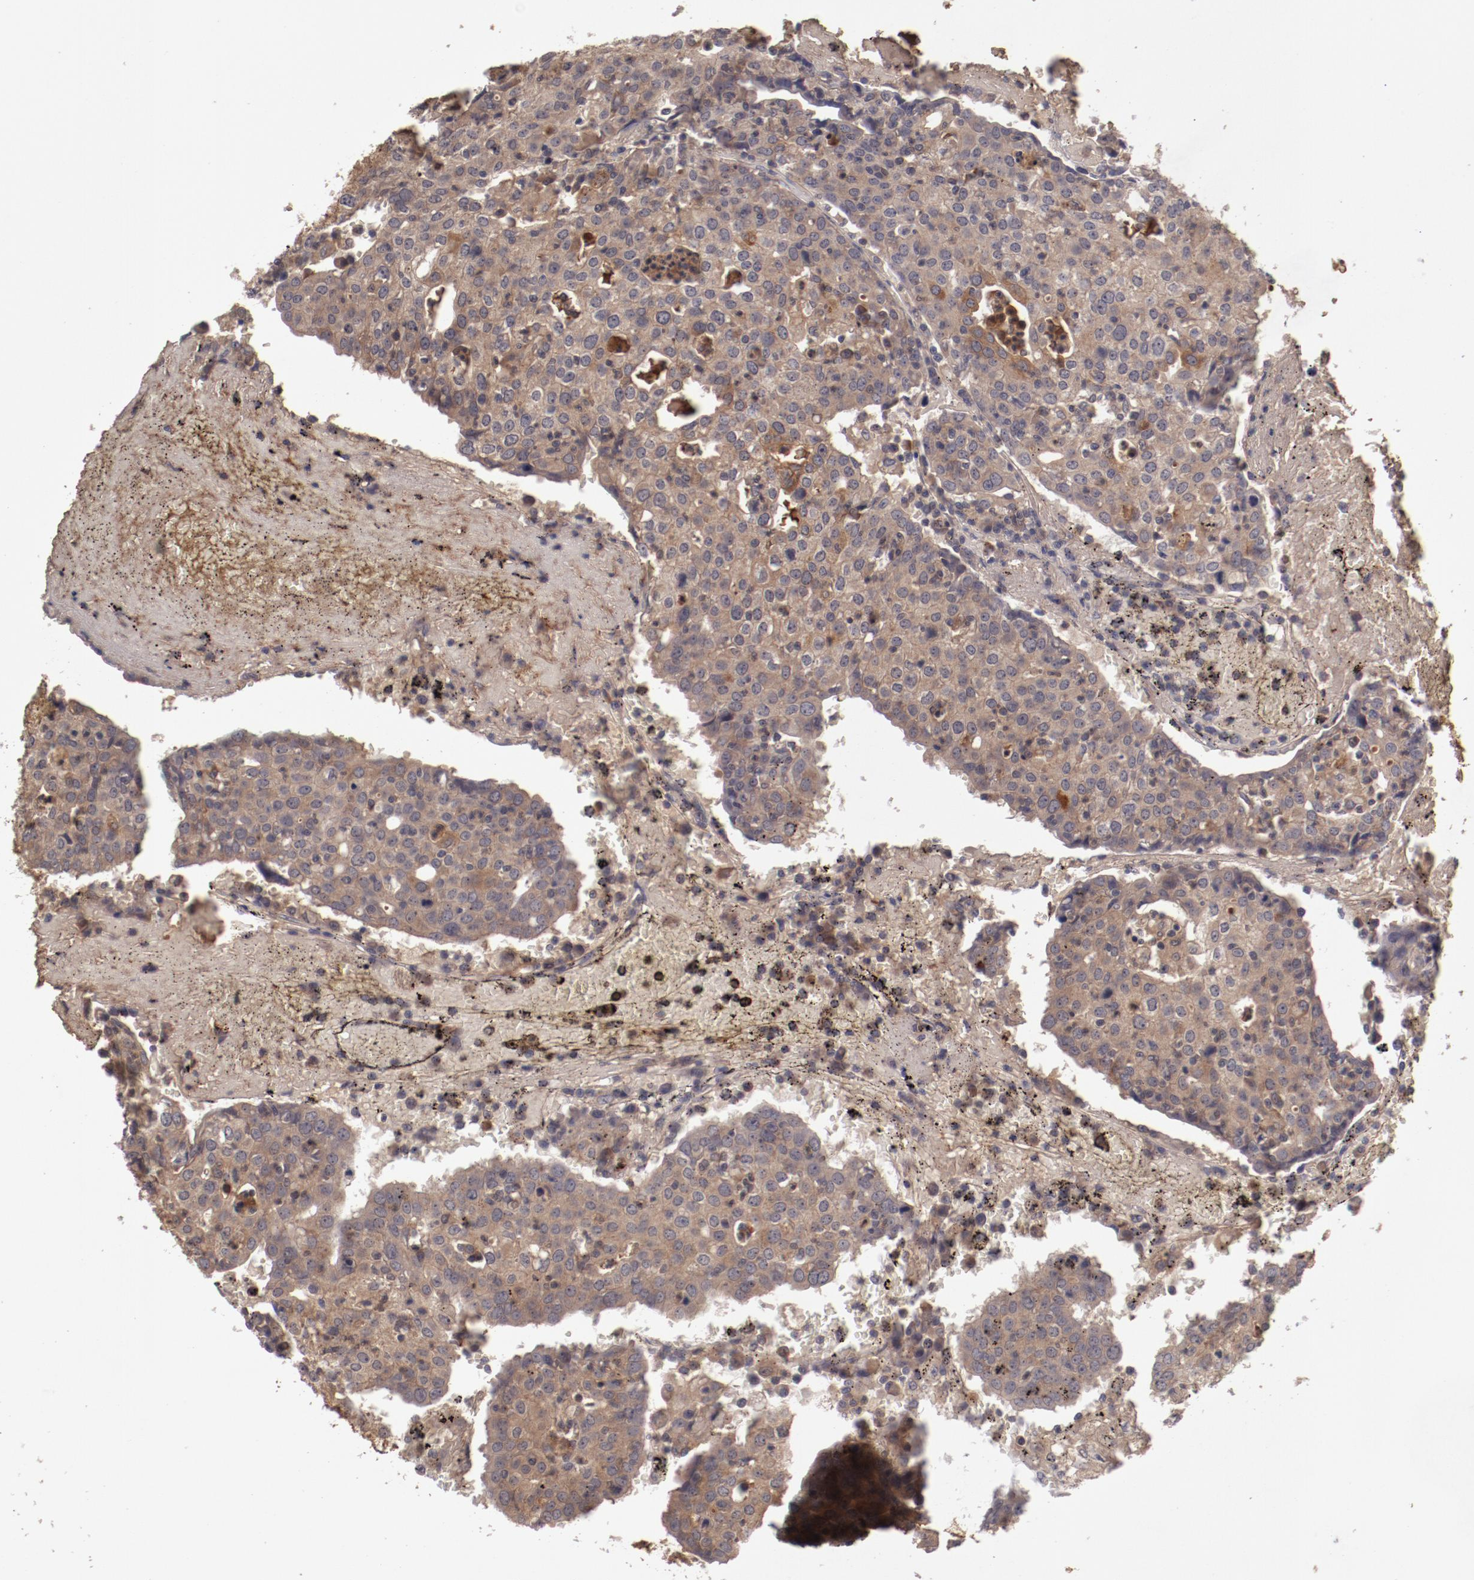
{"staining": {"intensity": "moderate", "quantity": ">75%", "location": "cytoplasmic/membranous"}, "tissue": "head and neck cancer", "cell_type": "Tumor cells", "image_type": "cancer", "snomed": [{"axis": "morphology", "description": "Adenocarcinoma, NOS"}, {"axis": "topography", "description": "Salivary gland"}, {"axis": "topography", "description": "Head-Neck"}], "caption": "A brown stain shows moderate cytoplasmic/membranous positivity of a protein in human head and neck cancer (adenocarcinoma) tumor cells.", "gene": "CP", "patient": {"sex": "female", "age": 65}}